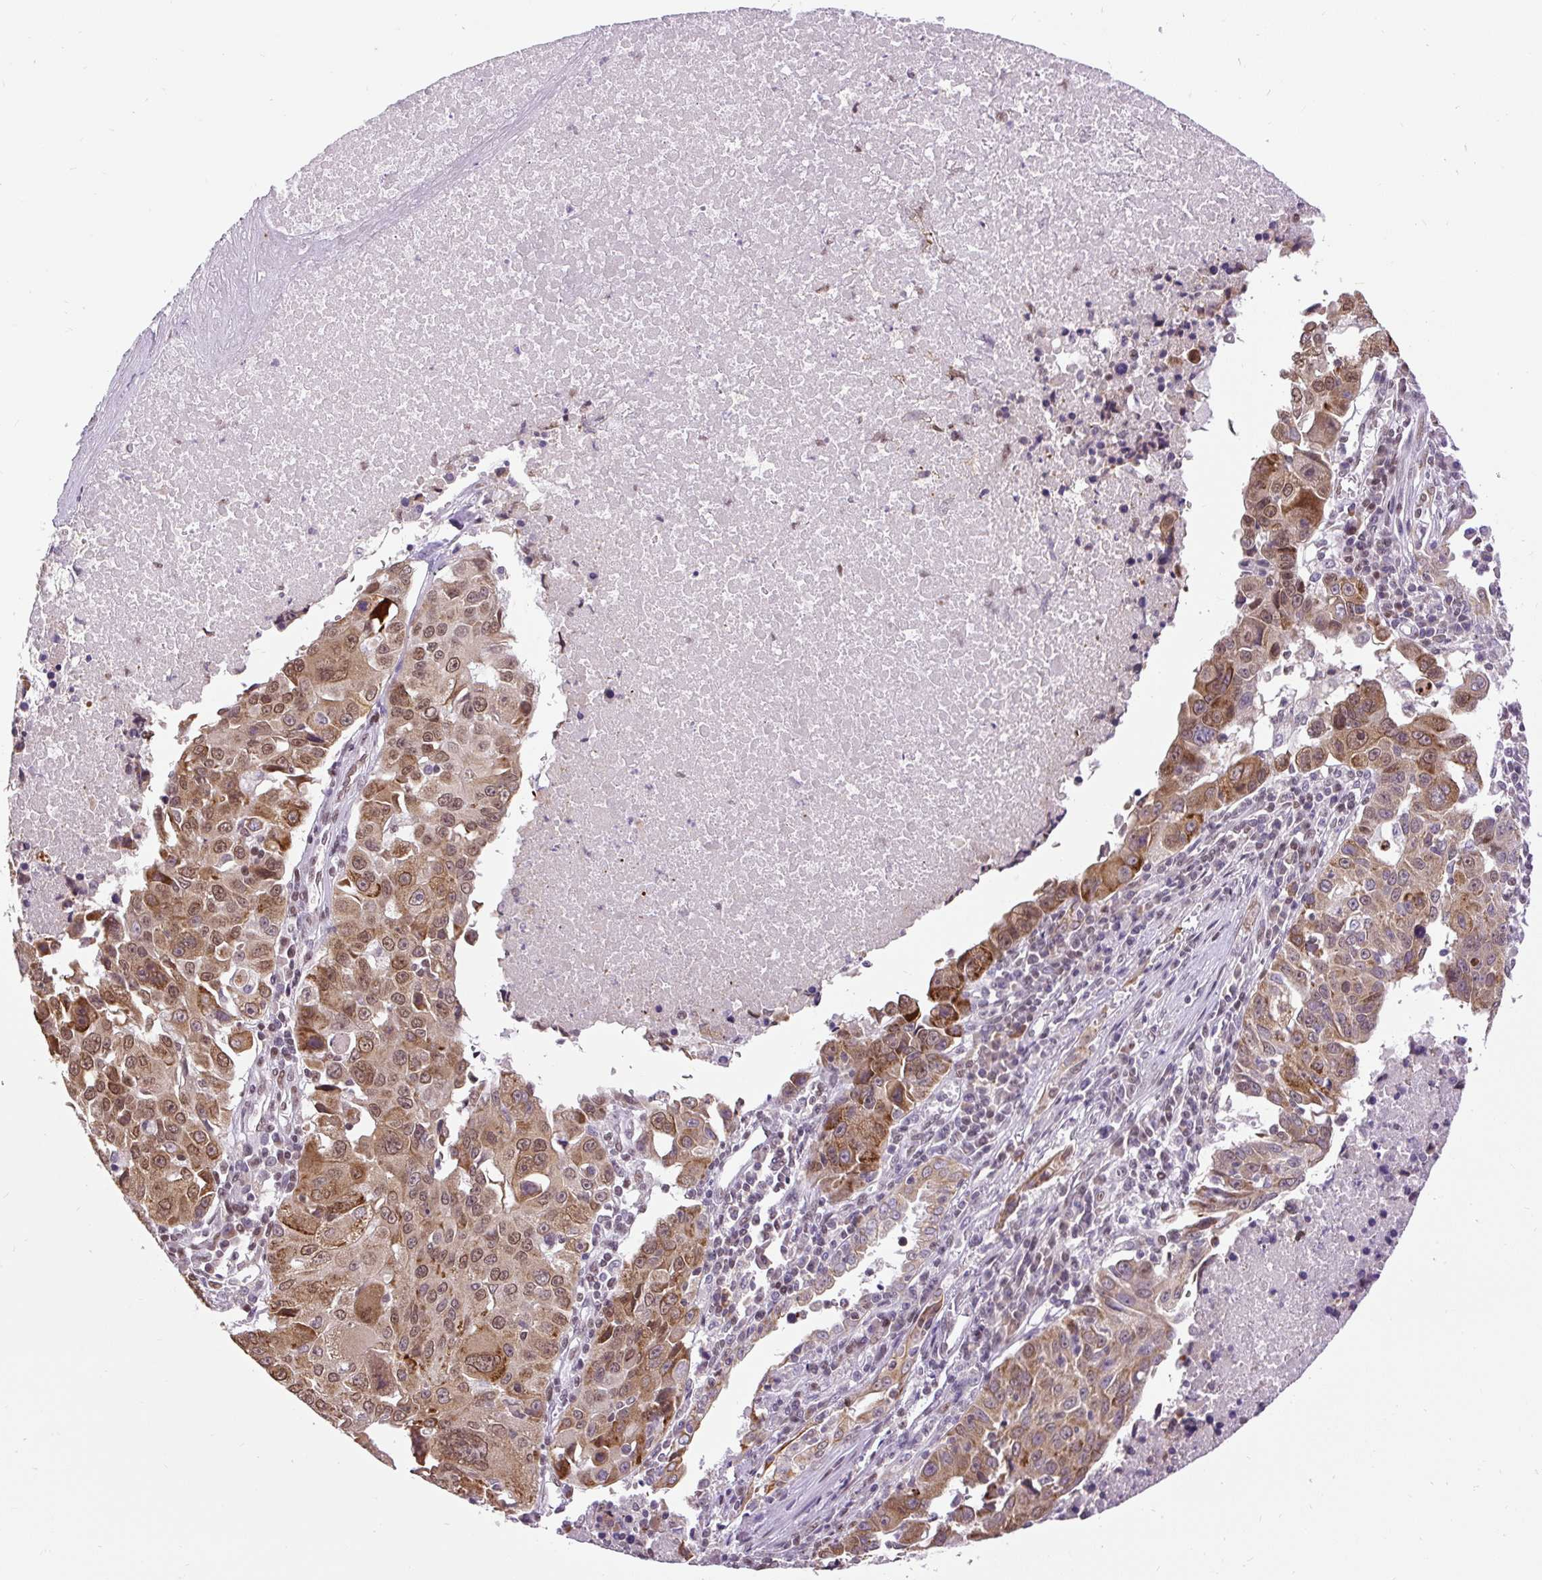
{"staining": {"intensity": "moderate", "quantity": ">75%", "location": "cytoplasmic/membranous,nuclear"}, "tissue": "lung cancer", "cell_type": "Tumor cells", "image_type": "cancer", "snomed": [{"axis": "morphology", "description": "Squamous cell carcinoma, NOS"}, {"axis": "topography", "description": "Lung"}], "caption": "This photomicrograph exhibits lung cancer stained with IHC to label a protein in brown. The cytoplasmic/membranous and nuclear of tumor cells show moderate positivity for the protein. Nuclei are counter-stained blue.", "gene": "ZNF672", "patient": {"sex": "female", "age": 66}}